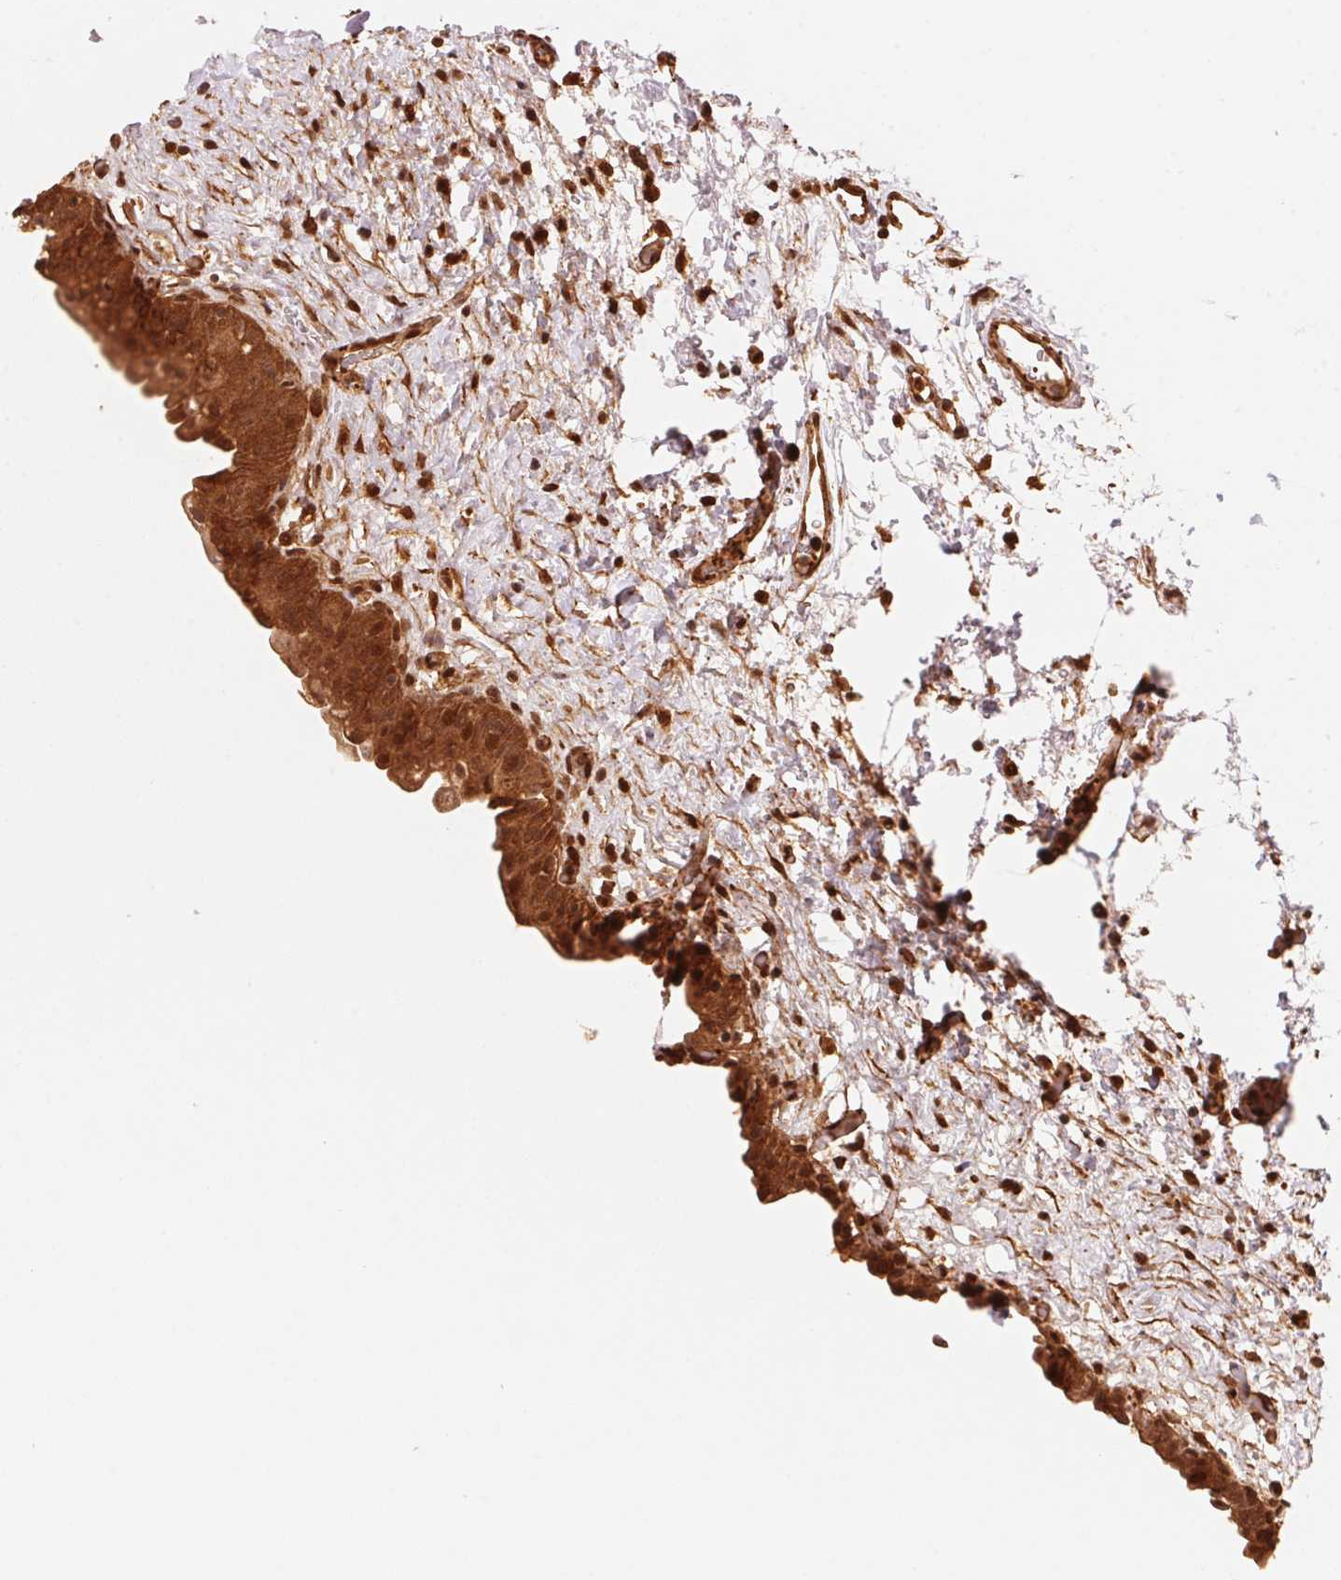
{"staining": {"intensity": "strong", "quantity": ">75%", "location": "cytoplasmic/membranous,nuclear"}, "tissue": "urinary bladder", "cell_type": "Urothelial cells", "image_type": "normal", "snomed": [{"axis": "morphology", "description": "Normal tissue, NOS"}, {"axis": "topography", "description": "Urinary bladder"}], "caption": "Immunohistochemical staining of normal human urinary bladder displays high levels of strong cytoplasmic/membranous,nuclear expression in about >75% of urothelial cells.", "gene": "TNIP2", "patient": {"sex": "male", "age": 69}}